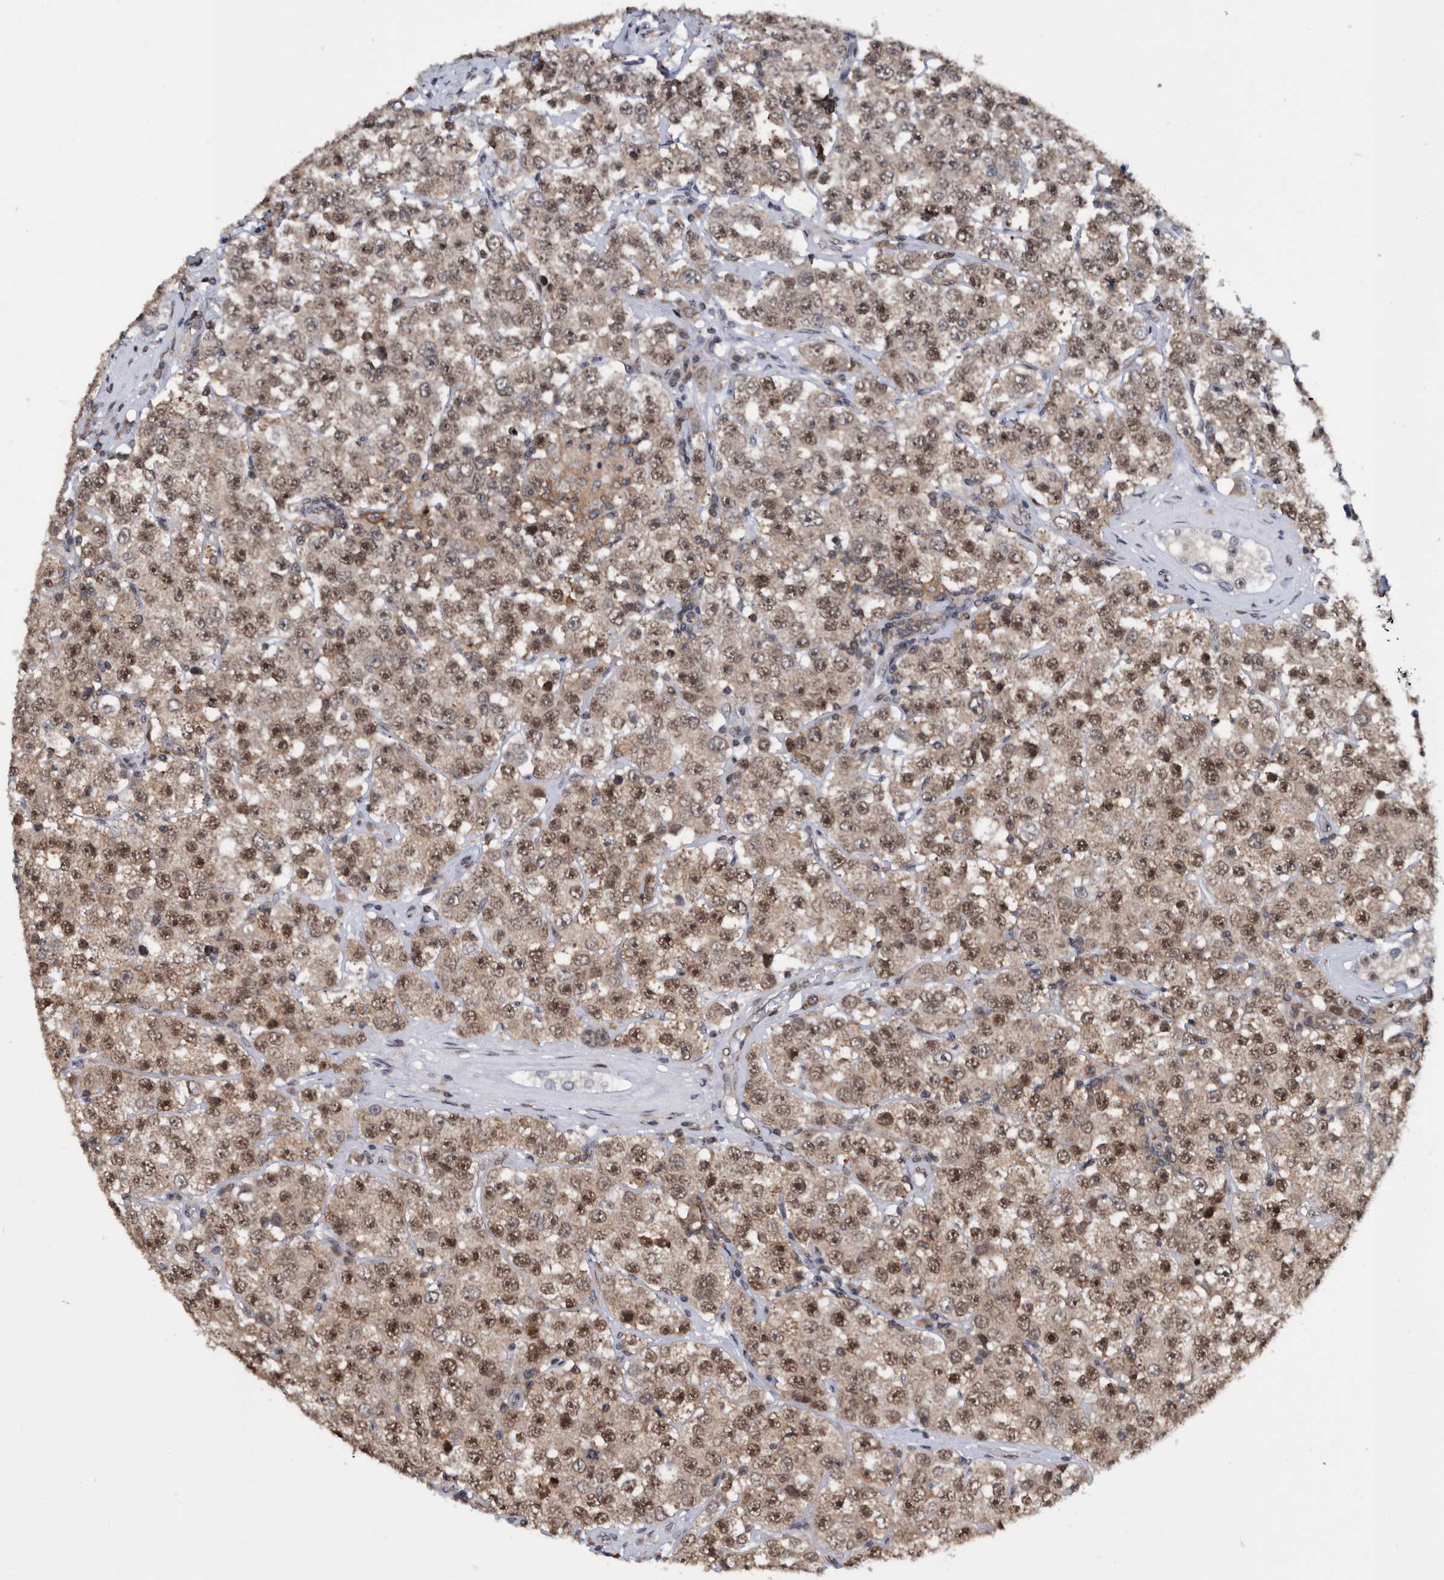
{"staining": {"intensity": "moderate", "quantity": ">75%", "location": "cytoplasmic/membranous,nuclear"}, "tissue": "testis cancer", "cell_type": "Tumor cells", "image_type": "cancer", "snomed": [{"axis": "morphology", "description": "Seminoma, NOS"}, {"axis": "topography", "description": "Testis"}], "caption": "This histopathology image demonstrates IHC staining of human testis seminoma, with medium moderate cytoplasmic/membranous and nuclear positivity in about >75% of tumor cells.", "gene": "ZNF260", "patient": {"sex": "male", "age": 28}}